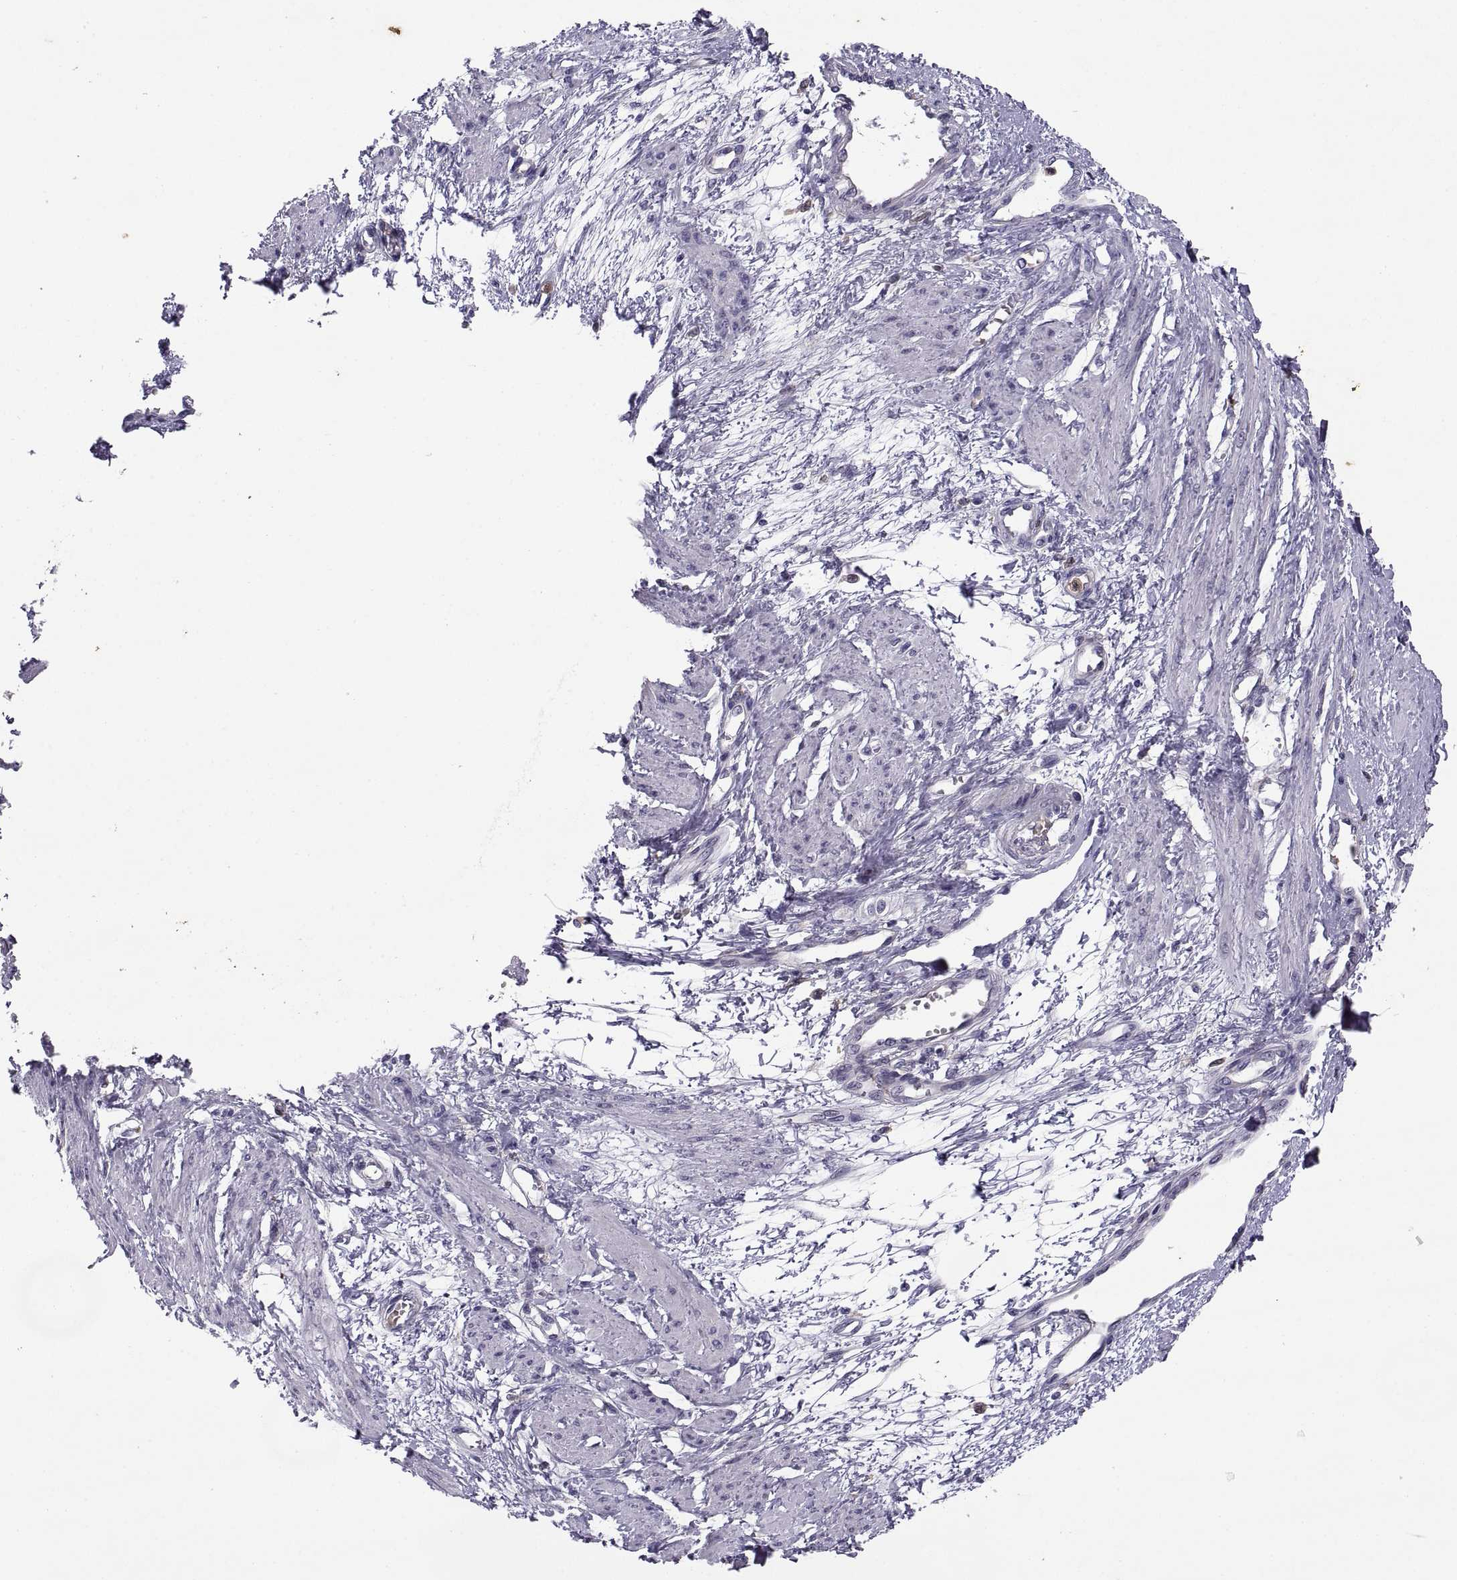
{"staining": {"intensity": "negative", "quantity": "none", "location": "none"}, "tissue": "smooth muscle", "cell_type": "Smooth muscle cells", "image_type": "normal", "snomed": [{"axis": "morphology", "description": "Normal tissue, NOS"}, {"axis": "topography", "description": "Smooth muscle"}, {"axis": "topography", "description": "Uterus"}], "caption": "Smooth muscle was stained to show a protein in brown. There is no significant positivity in smooth muscle cells. Brightfield microscopy of immunohistochemistry (IHC) stained with DAB (3,3'-diaminobenzidine) (brown) and hematoxylin (blue), captured at high magnification.", "gene": "DOK3", "patient": {"sex": "female", "age": 39}}